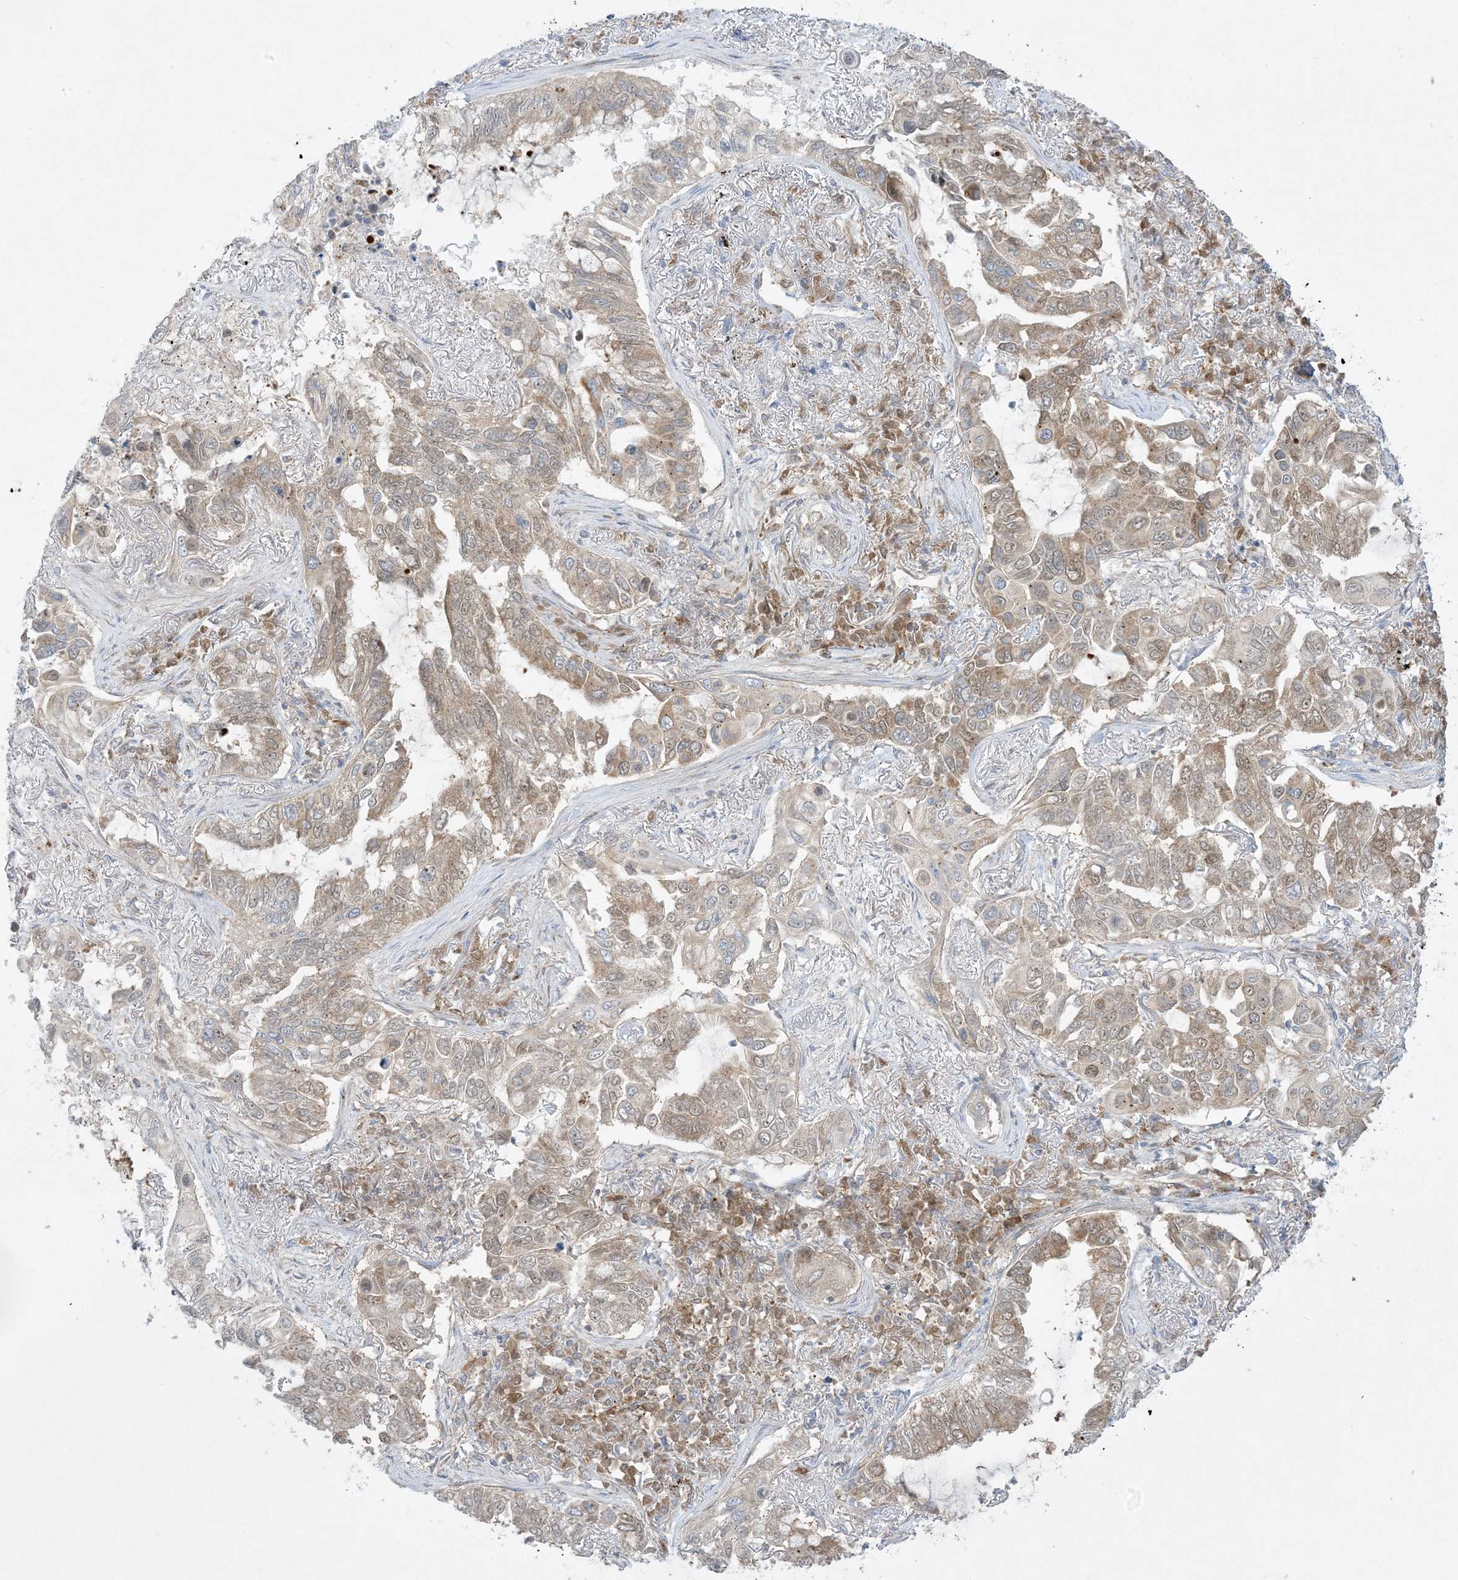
{"staining": {"intensity": "weak", "quantity": ">75%", "location": "cytoplasmic/membranous"}, "tissue": "lung cancer", "cell_type": "Tumor cells", "image_type": "cancer", "snomed": [{"axis": "morphology", "description": "Adenocarcinoma, NOS"}, {"axis": "topography", "description": "Lung"}], "caption": "An immunohistochemistry (IHC) histopathology image of neoplastic tissue is shown. Protein staining in brown labels weak cytoplasmic/membranous positivity in lung cancer (adenocarcinoma) within tumor cells.", "gene": "RPP40", "patient": {"sex": "male", "age": 64}}